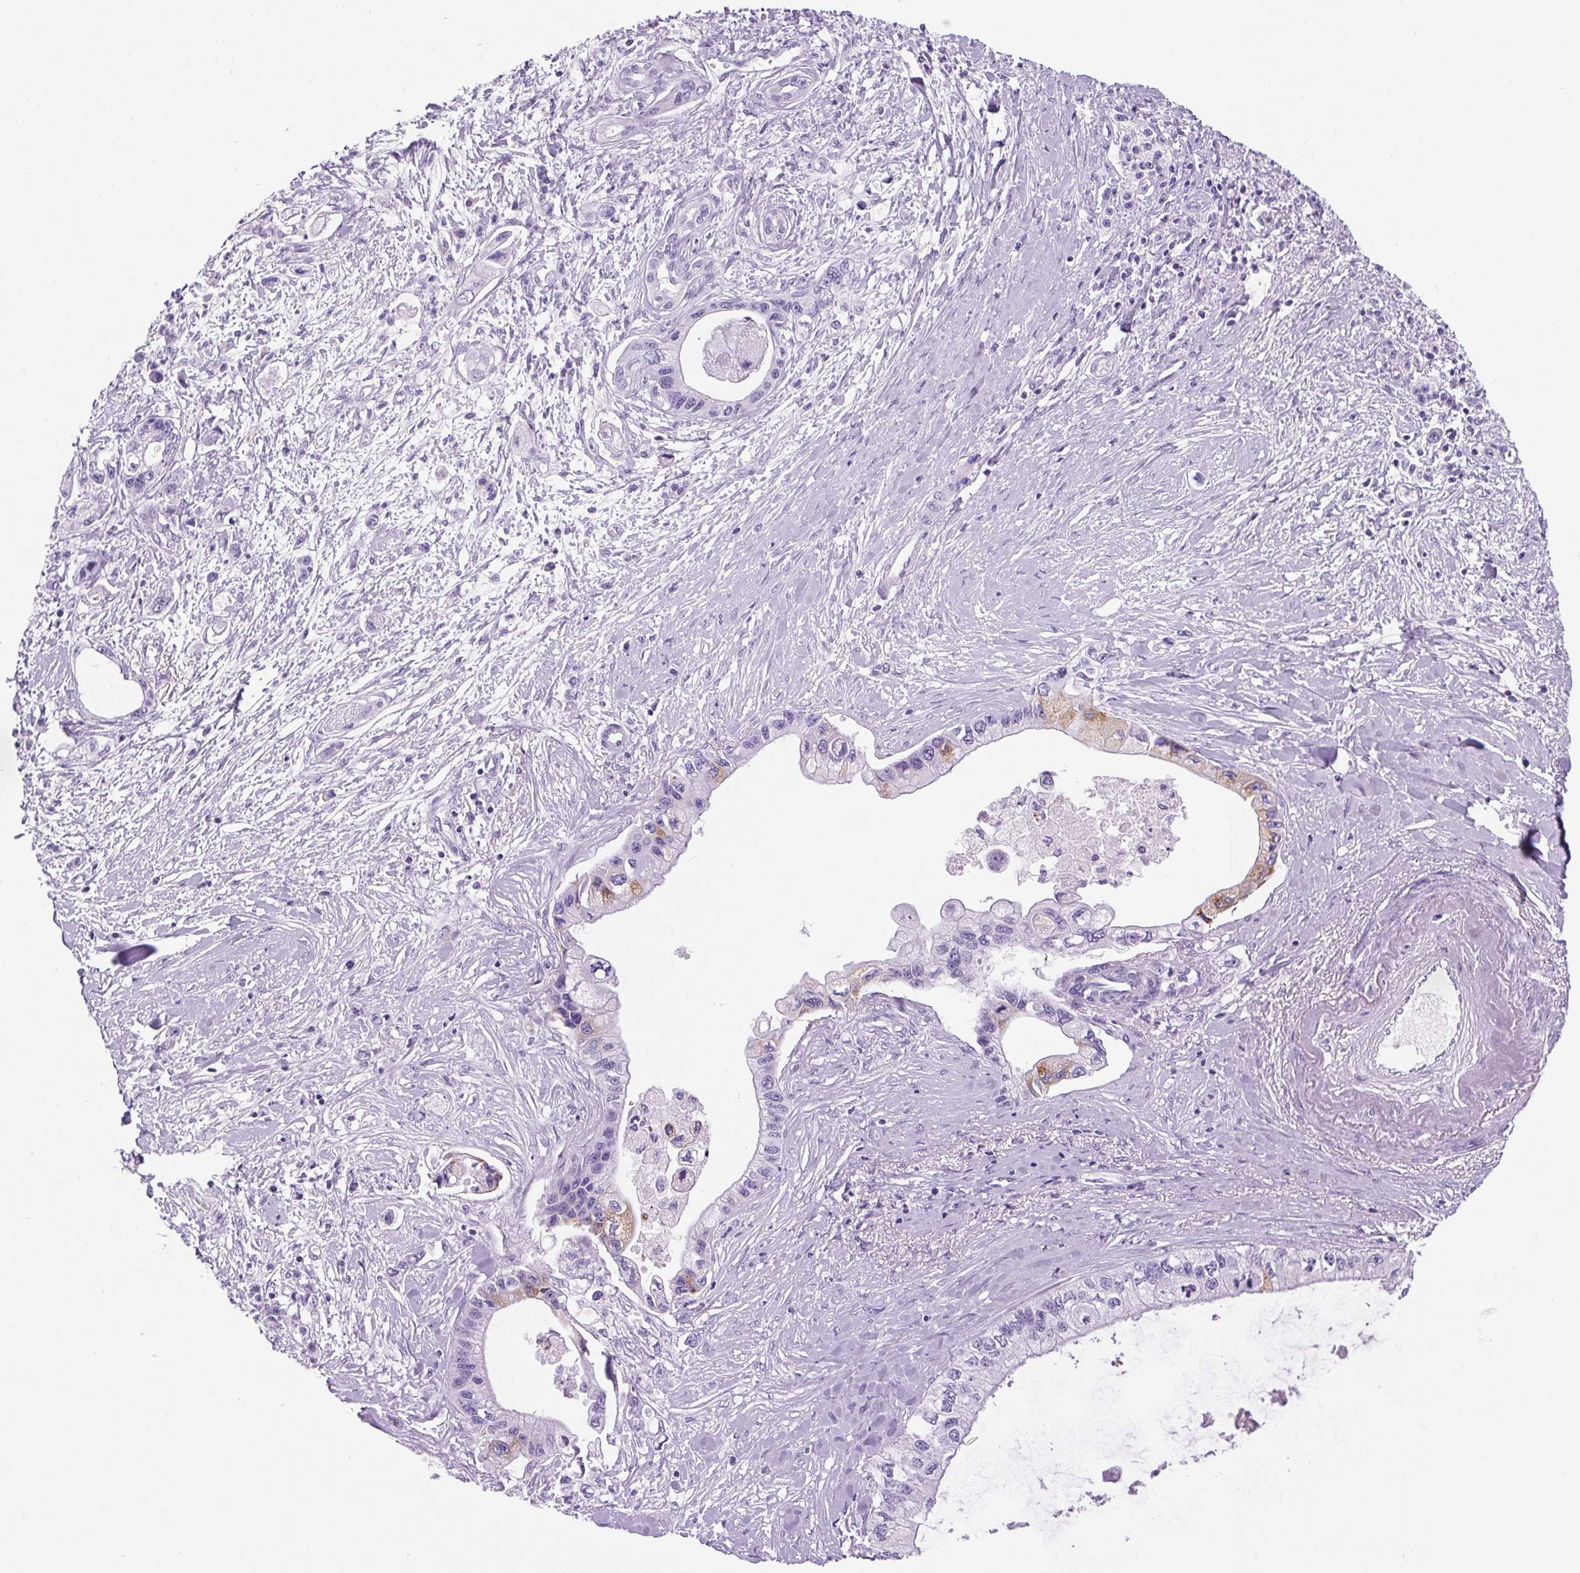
{"staining": {"intensity": "negative", "quantity": "none", "location": "none"}, "tissue": "pancreatic cancer", "cell_type": "Tumor cells", "image_type": "cancer", "snomed": [{"axis": "morphology", "description": "Adenocarcinoma, NOS"}, {"axis": "topography", "description": "Pancreas"}], "caption": "Tumor cells are negative for brown protein staining in pancreatic cancer. Nuclei are stained in blue.", "gene": "PRRT1", "patient": {"sex": "male", "age": 61}}